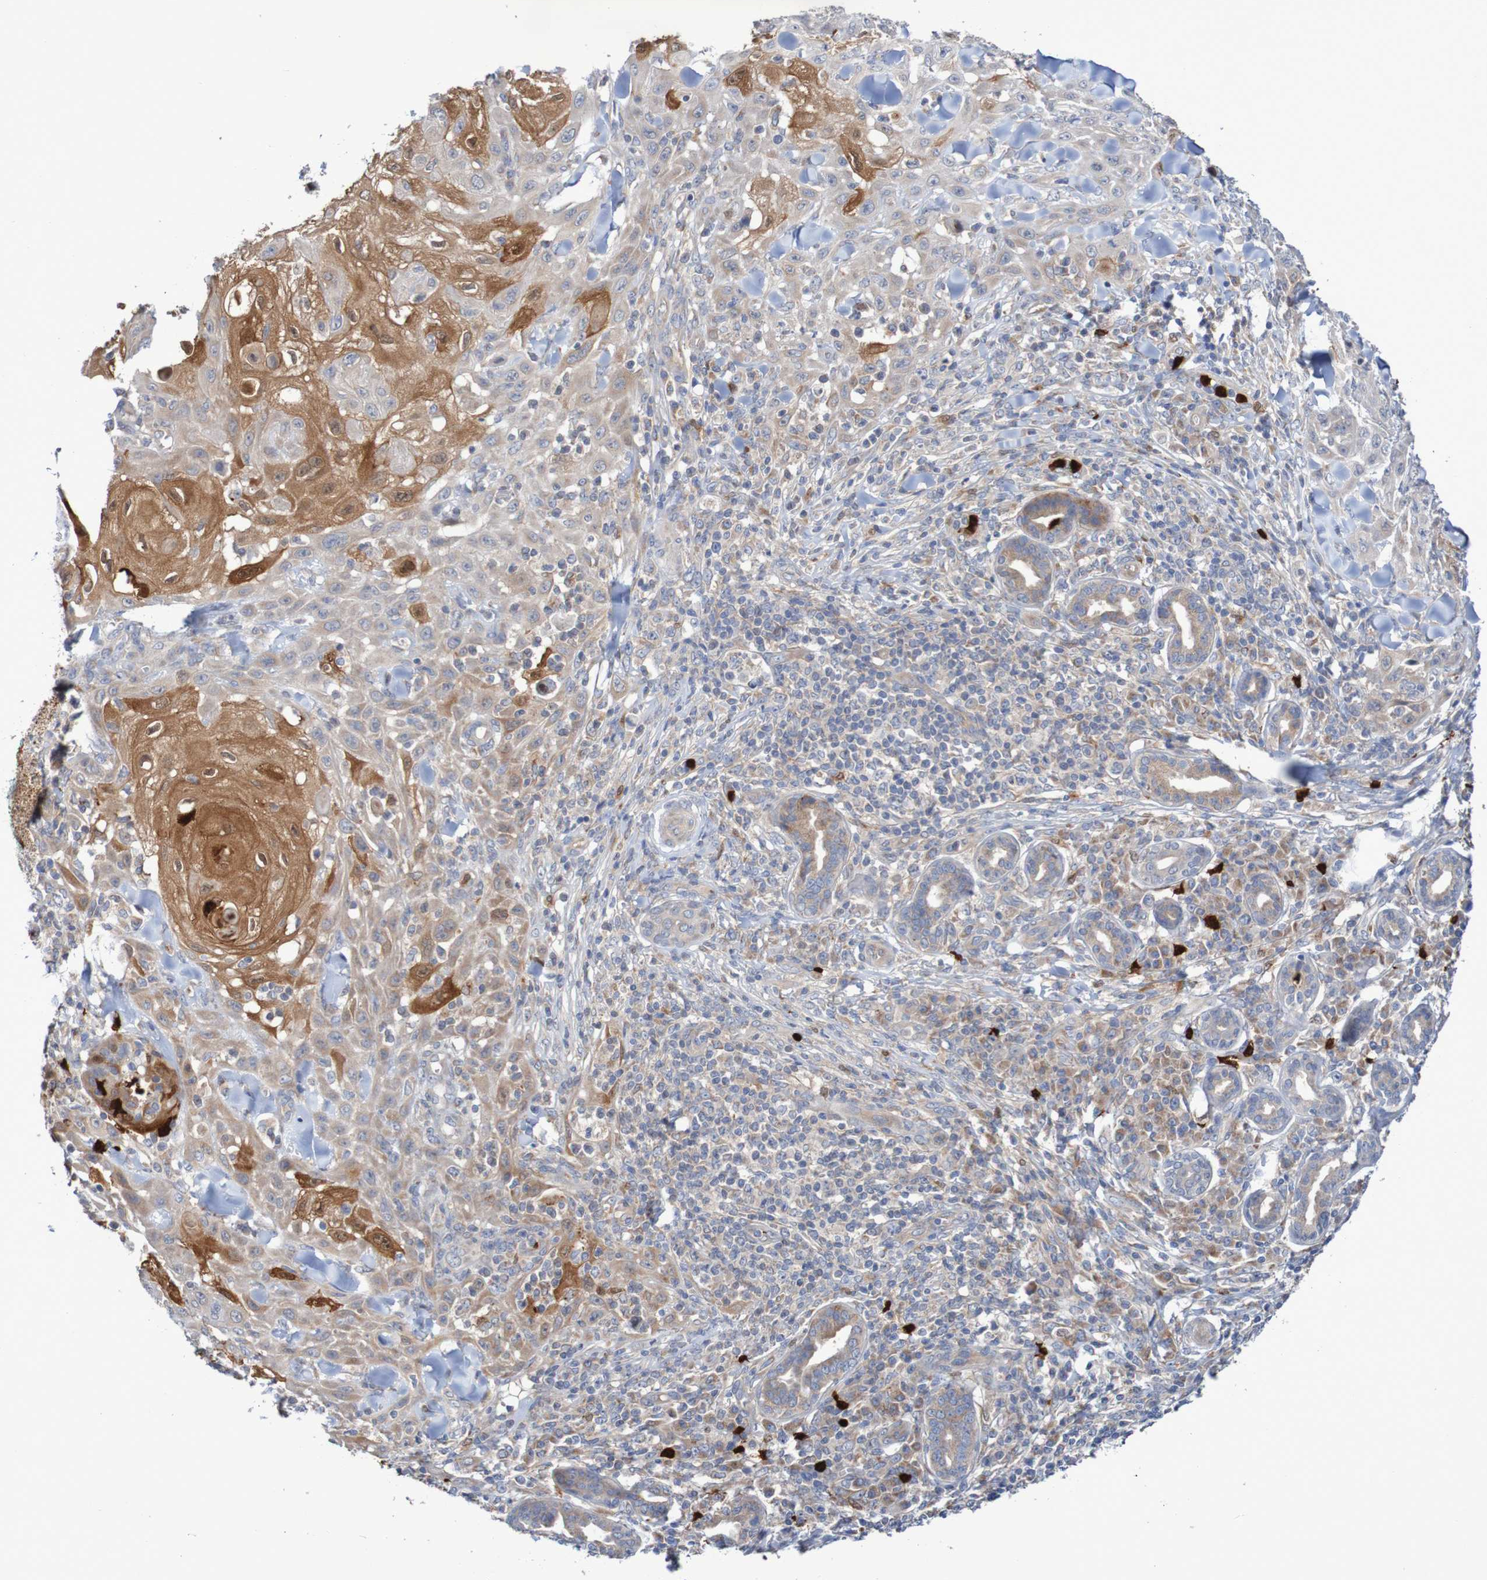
{"staining": {"intensity": "moderate", "quantity": ">75%", "location": "cytoplasmic/membranous,nuclear"}, "tissue": "skin cancer", "cell_type": "Tumor cells", "image_type": "cancer", "snomed": [{"axis": "morphology", "description": "Squamous cell carcinoma, NOS"}, {"axis": "topography", "description": "Skin"}], "caption": "An image showing moderate cytoplasmic/membranous and nuclear staining in approximately >75% of tumor cells in skin cancer (squamous cell carcinoma), as visualized by brown immunohistochemical staining.", "gene": "PARP4", "patient": {"sex": "male", "age": 24}}